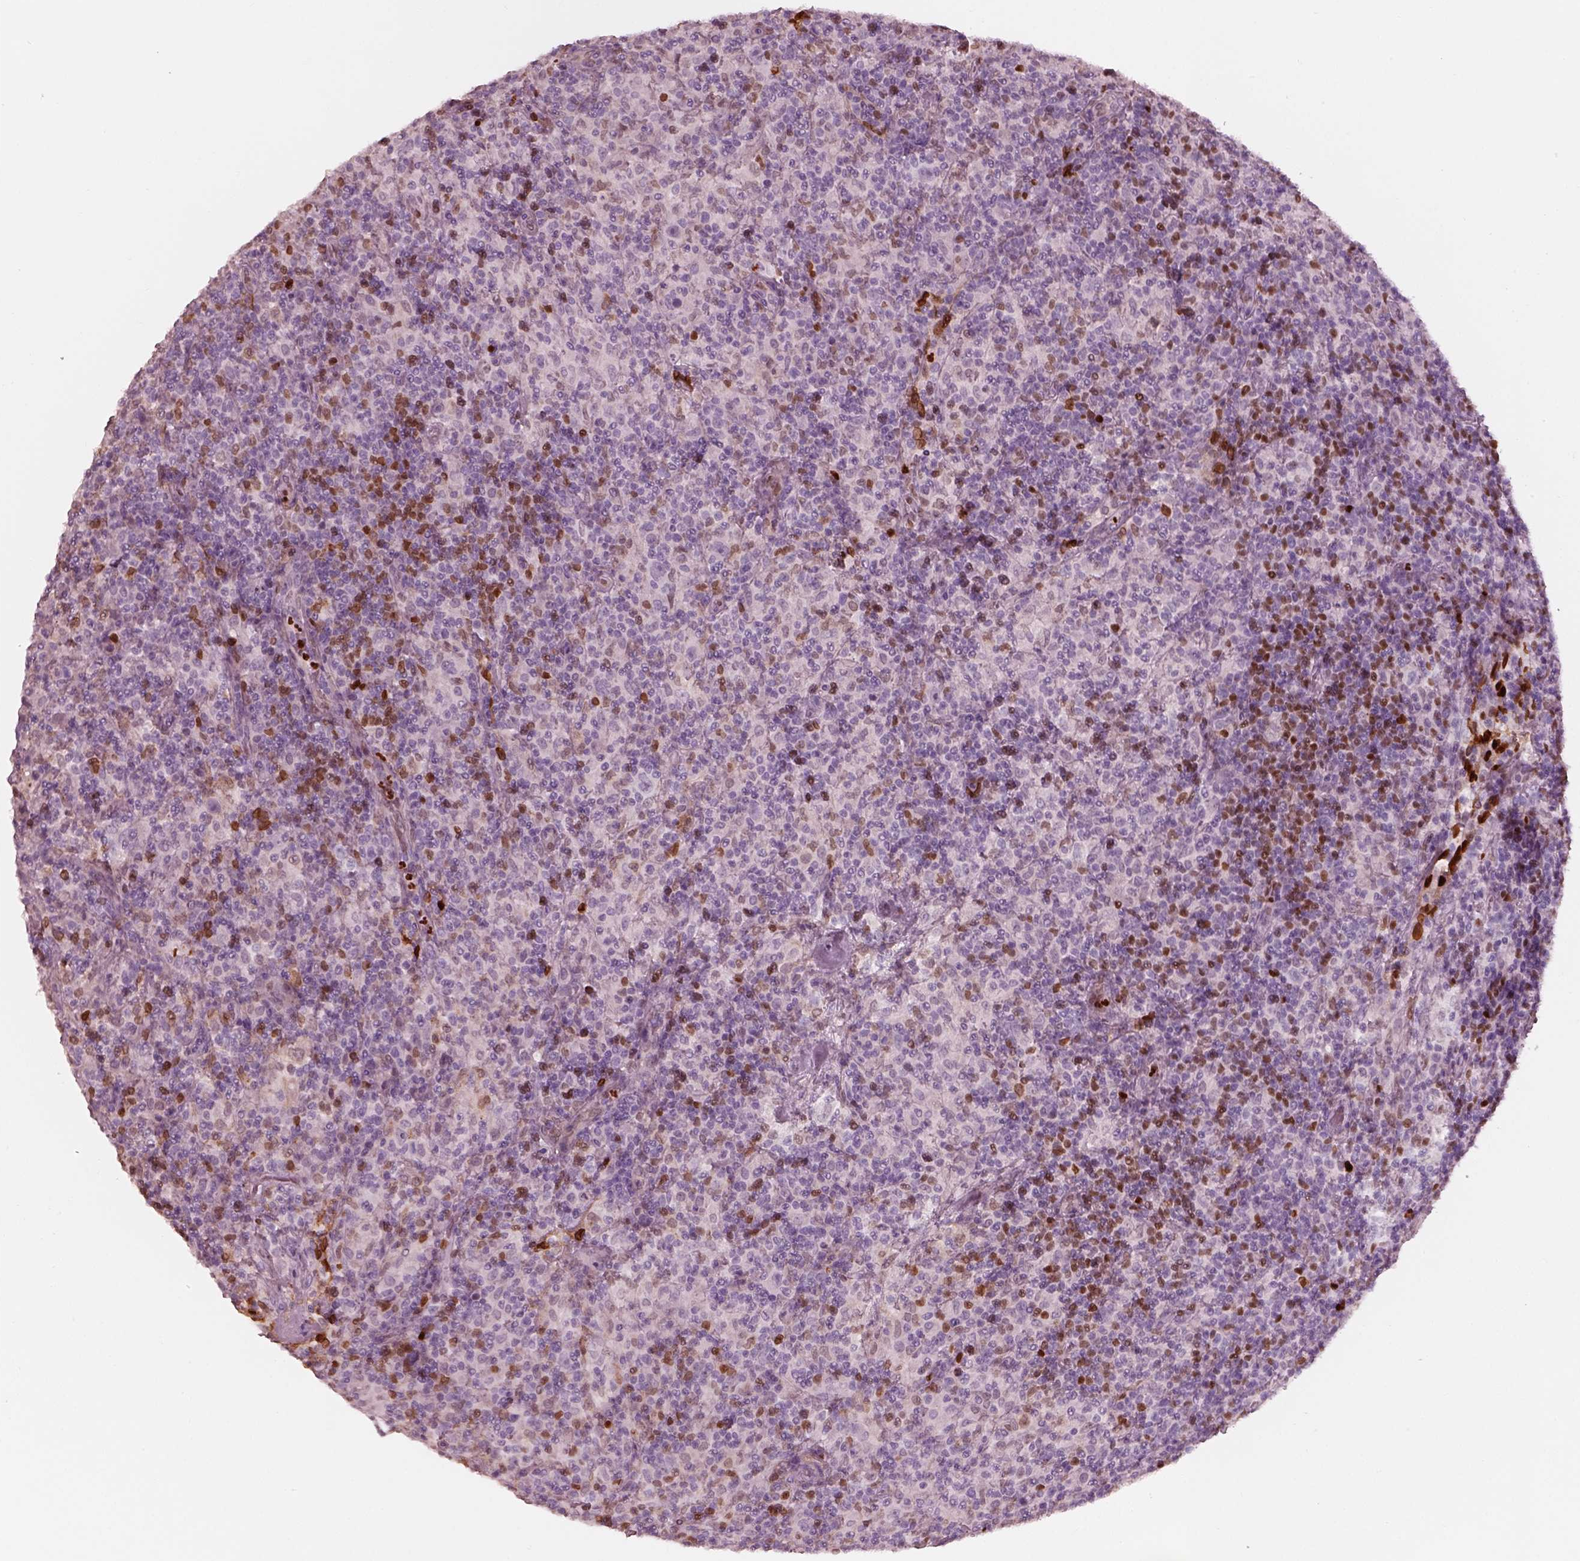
{"staining": {"intensity": "negative", "quantity": "none", "location": "none"}, "tissue": "lymphoma", "cell_type": "Tumor cells", "image_type": "cancer", "snomed": [{"axis": "morphology", "description": "Hodgkin's disease, NOS"}, {"axis": "topography", "description": "Lymph node"}], "caption": "Tumor cells are negative for protein expression in human Hodgkin's disease. (DAB IHC, high magnification).", "gene": "ALOX5", "patient": {"sex": "male", "age": 70}}